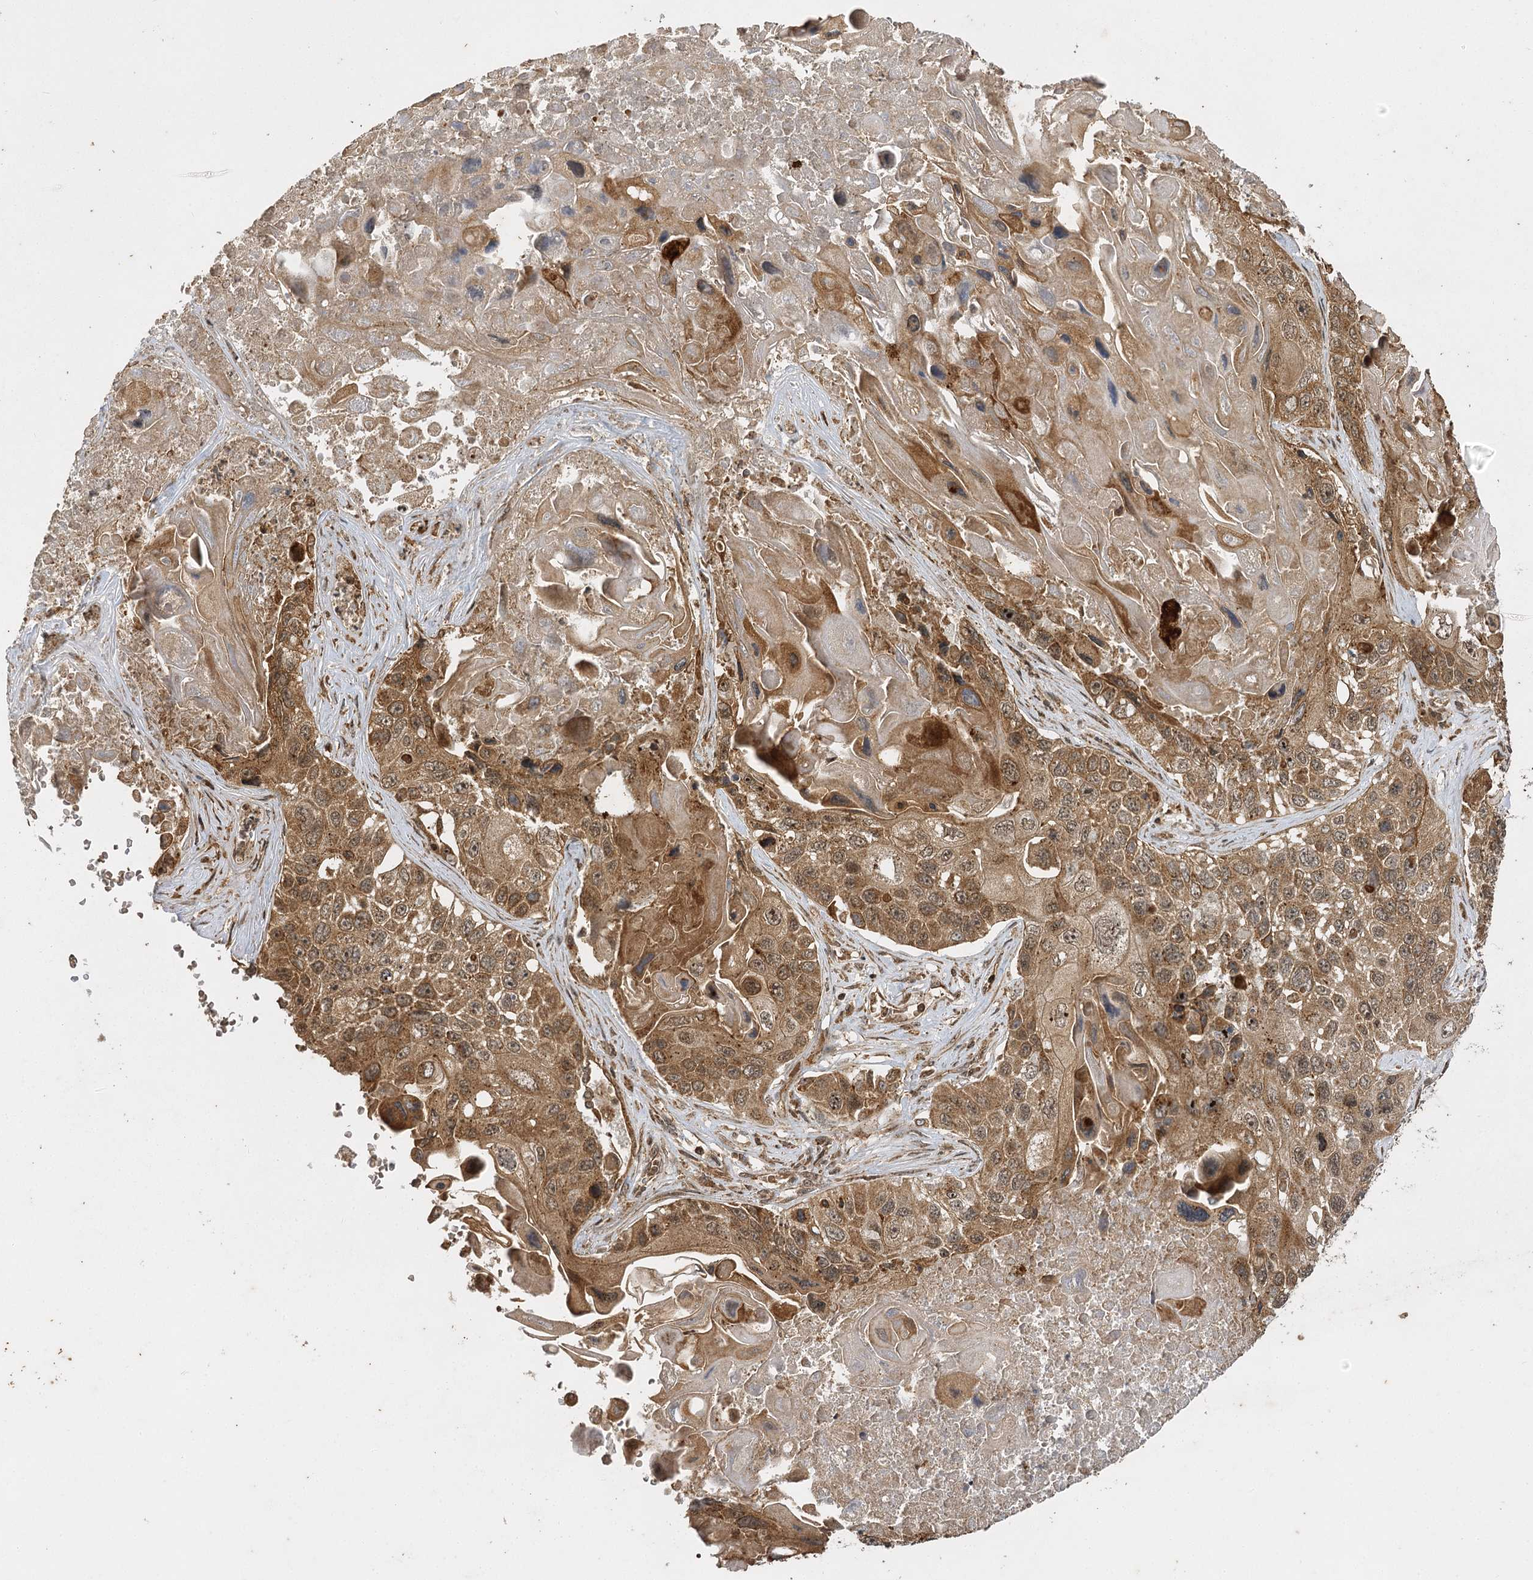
{"staining": {"intensity": "moderate", "quantity": ">75%", "location": "cytoplasmic/membranous,nuclear"}, "tissue": "lung cancer", "cell_type": "Tumor cells", "image_type": "cancer", "snomed": [{"axis": "morphology", "description": "Squamous cell carcinoma, NOS"}, {"axis": "topography", "description": "Lung"}], "caption": "Moderate cytoplasmic/membranous and nuclear staining is appreciated in approximately >75% of tumor cells in squamous cell carcinoma (lung).", "gene": "IL11RA", "patient": {"sex": "male", "age": 61}}